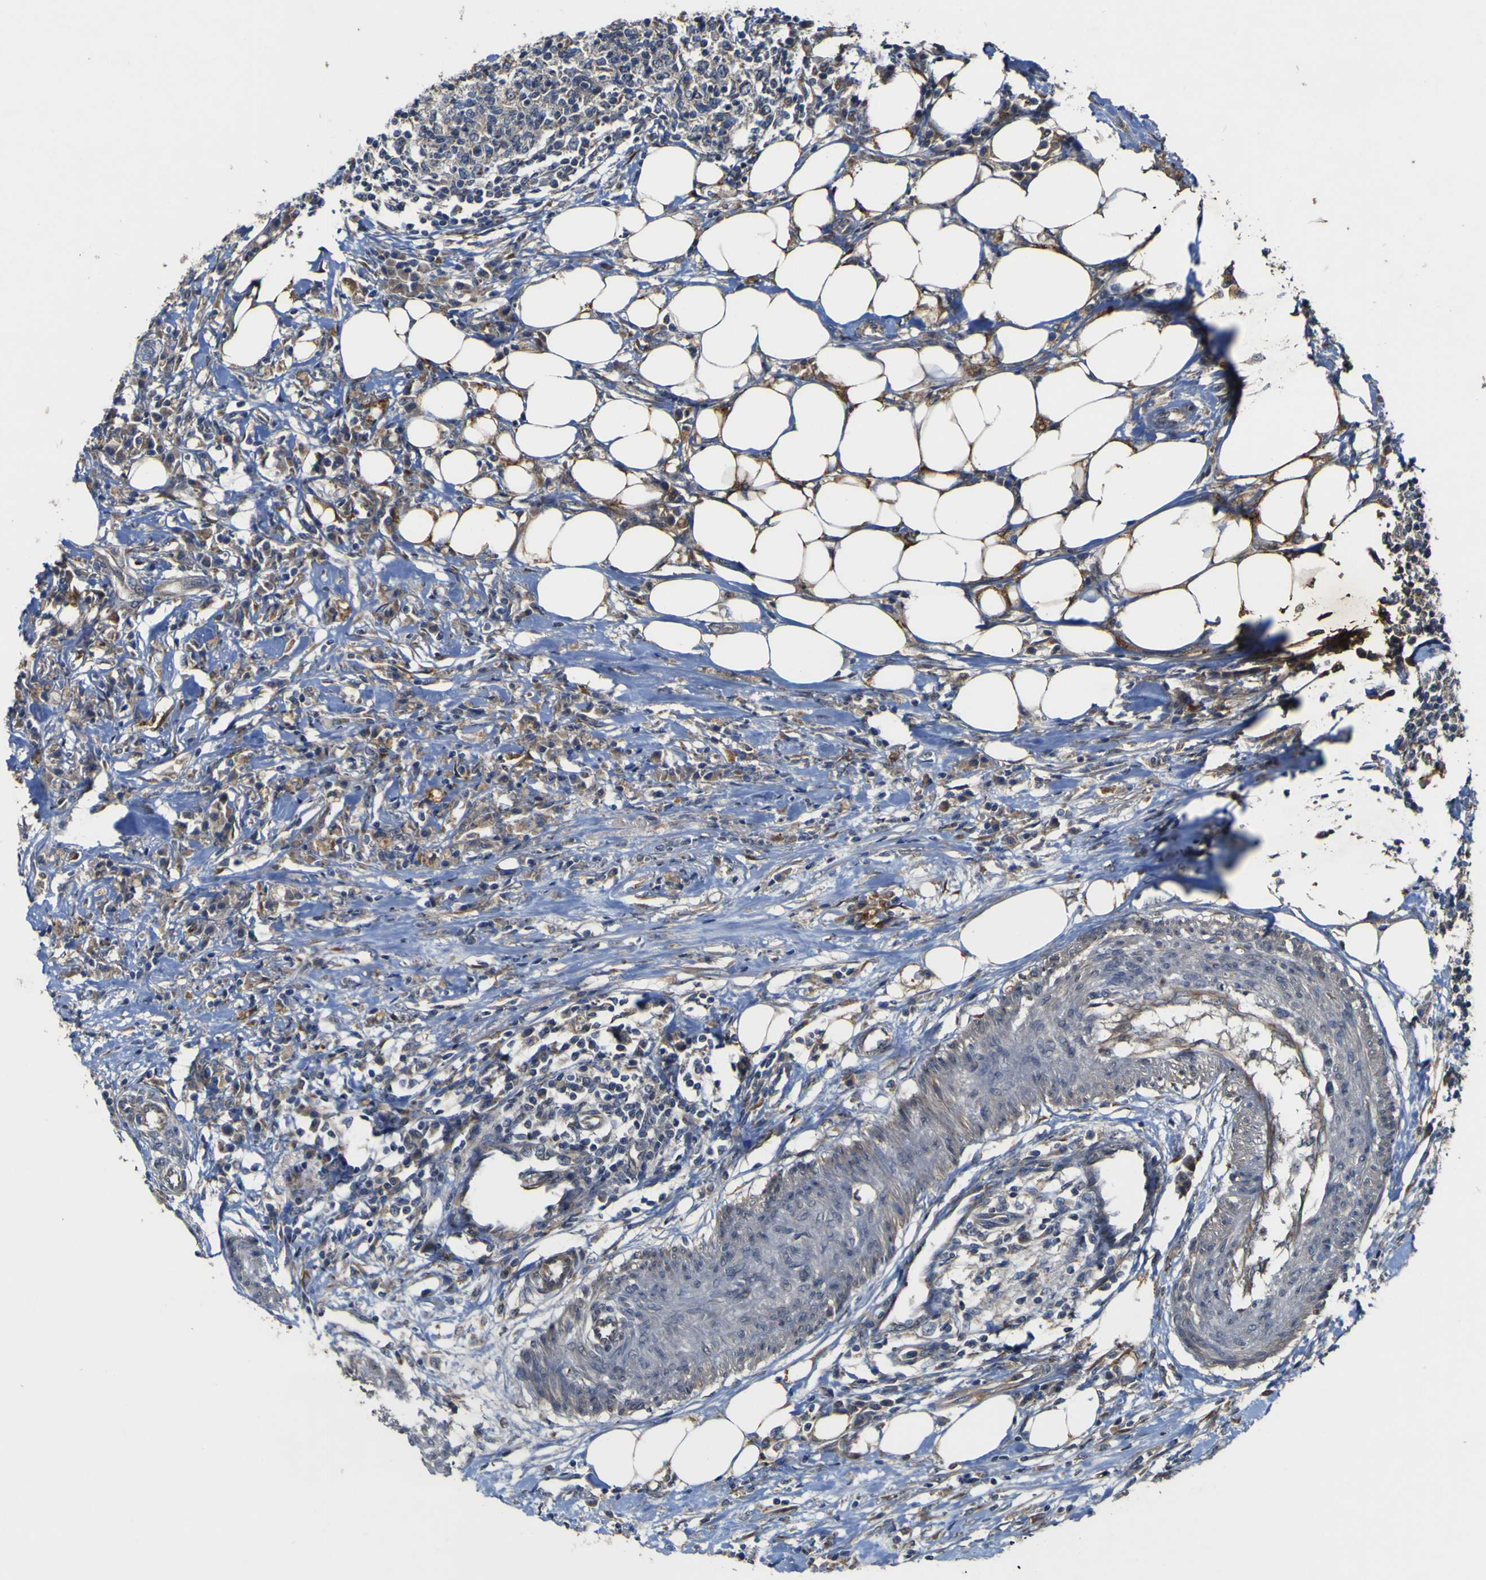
{"staining": {"intensity": "moderate", "quantity": "25%-75%", "location": "cytoplasmic/membranous"}, "tissue": "colorectal cancer", "cell_type": "Tumor cells", "image_type": "cancer", "snomed": [{"axis": "morphology", "description": "Adenocarcinoma, NOS"}, {"axis": "topography", "description": "Colon"}], "caption": "Immunohistochemistry (DAB) staining of human colorectal cancer displays moderate cytoplasmic/membranous protein staining in approximately 25%-75% of tumor cells.", "gene": "IRAK2", "patient": {"sex": "male", "age": 71}}